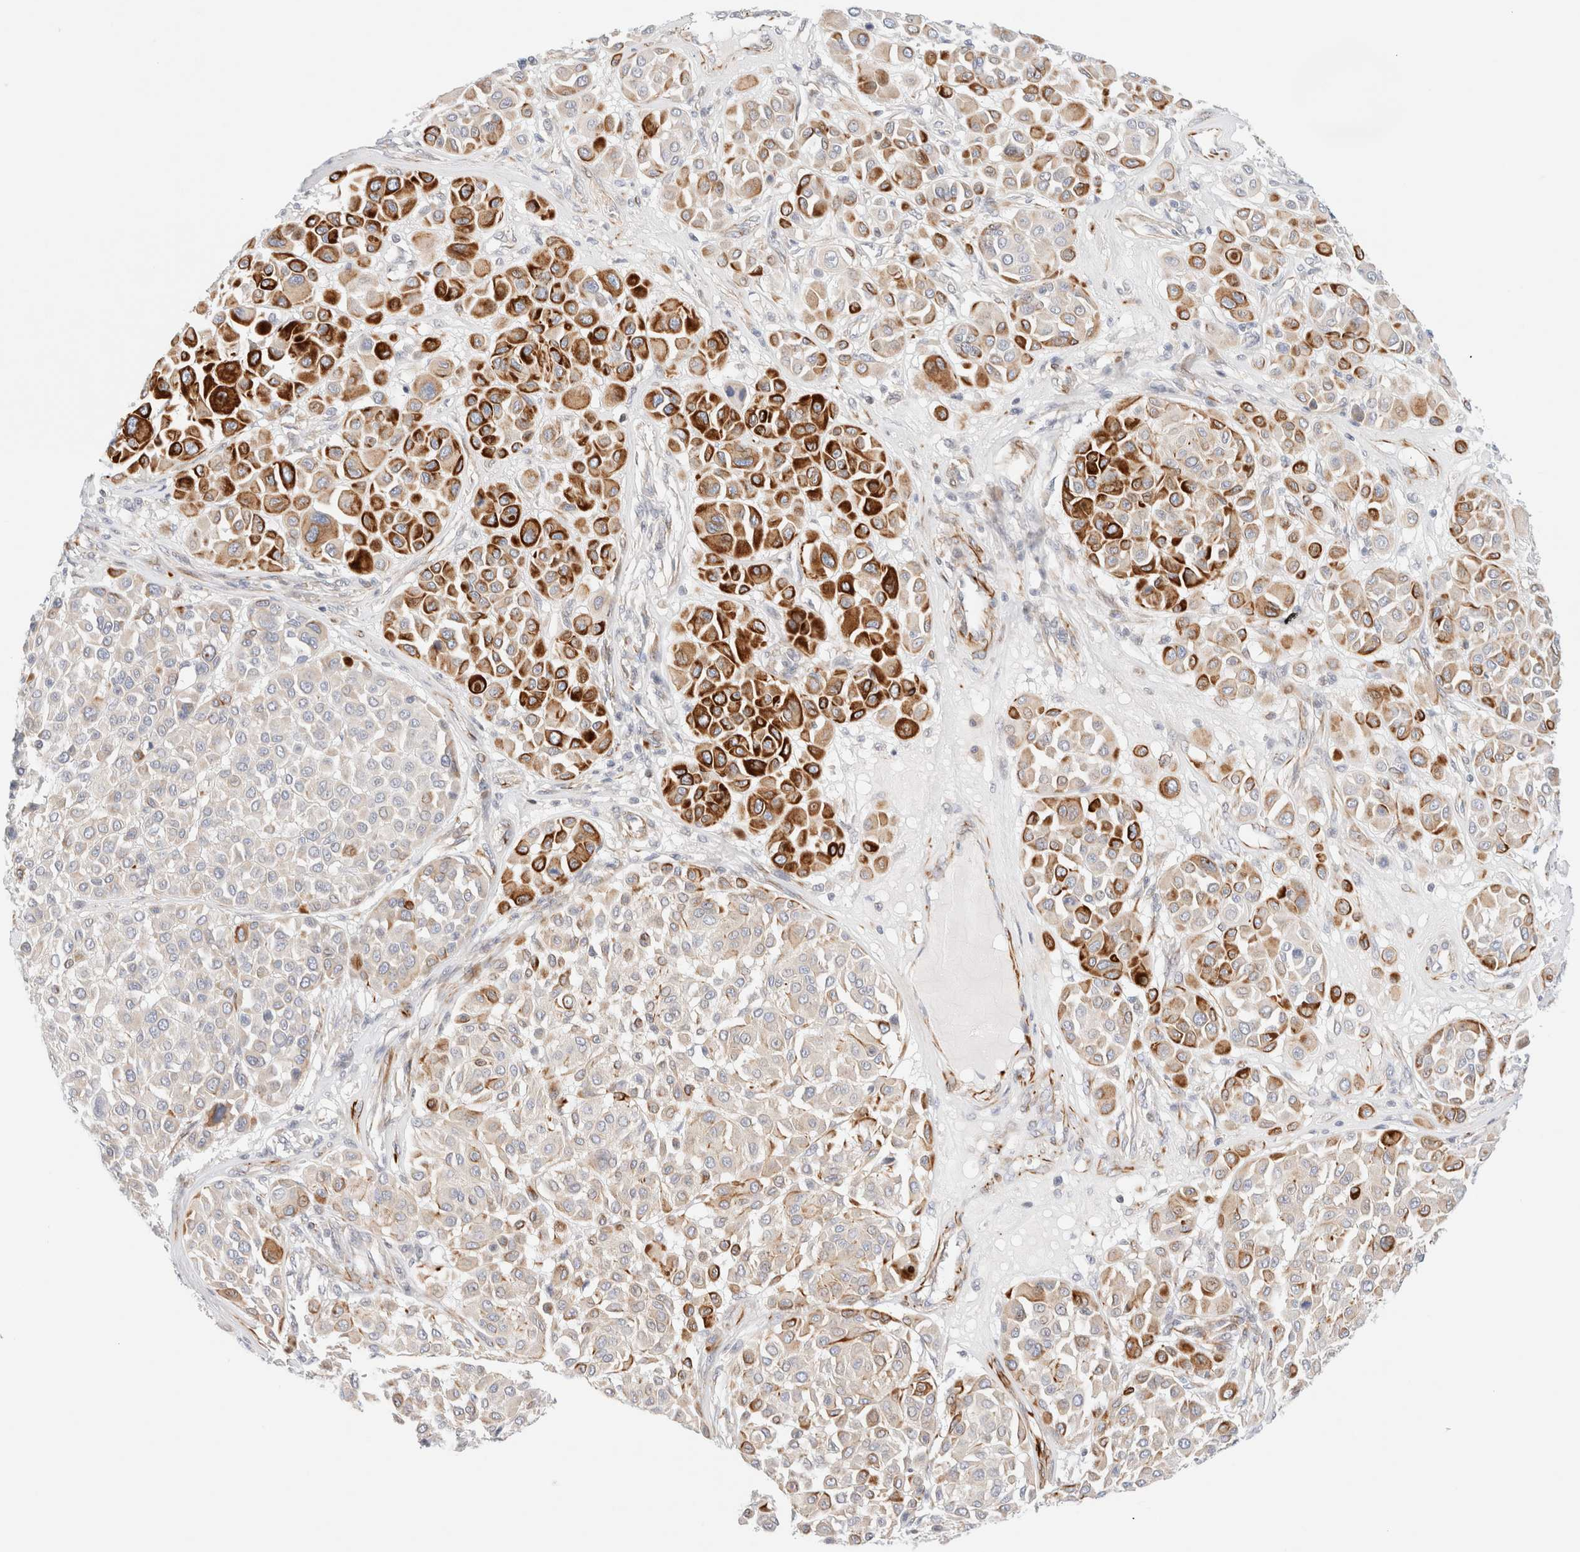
{"staining": {"intensity": "moderate", "quantity": "25%-75%", "location": "cytoplasmic/membranous"}, "tissue": "melanoma", "cell_type": "Tumor cells", "image_type": "cancer", "snomed": [{"axis": "morphology", "description": "Malignant melanoma, Metastatic site"}, {"axis": "topography", "description": "Soft tissue"}], "caption": "Moderate cytoplasmic/membranous staining is seen in about 25%-75% of tumor cells in melanoma.", "gene": "SLC25A48", "patient": {"sex": "male", "age": 41}}